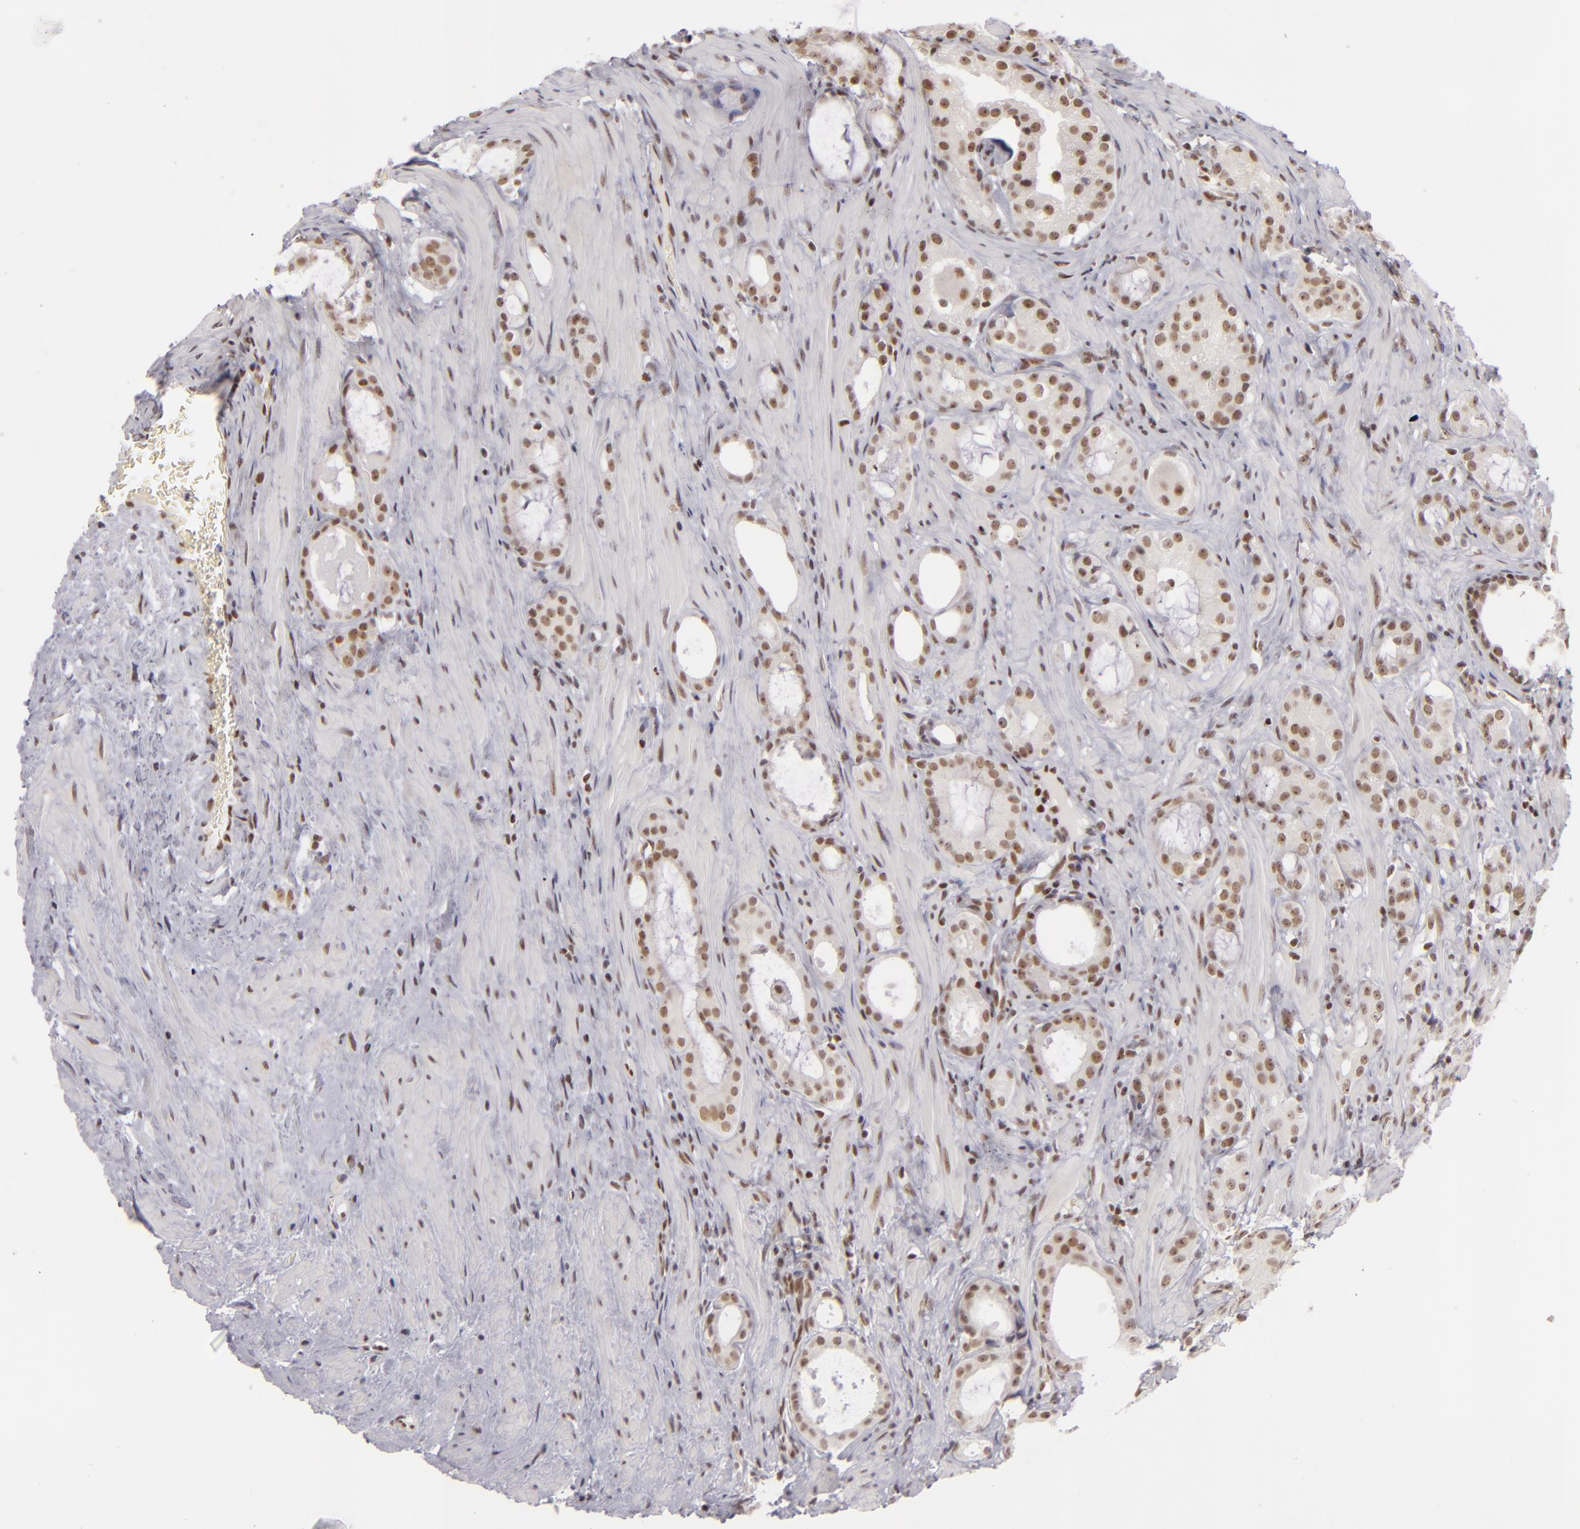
{"staining": {"intensity": "moderate", "quantity": ">75%", "location": "nuclear"}, "tissue": "prostate cancer", "cell_type": "Tumor cells", "image_type": "cancer", "snomed": [{"axis": "morphology", "description": "Adenocarcinoma, Medium grade"}, {"axis": "topography", "description": "Prostate"}], "caption": "Prostate cancer (medium-grade adenocarcinoma) tissue exhibits moderate nuclear expression in approximately >75% of tumor cells, visualized by immunohistochemistry.", "gene": "DAXX", "patient": {"sex": "male", "age": 73}}